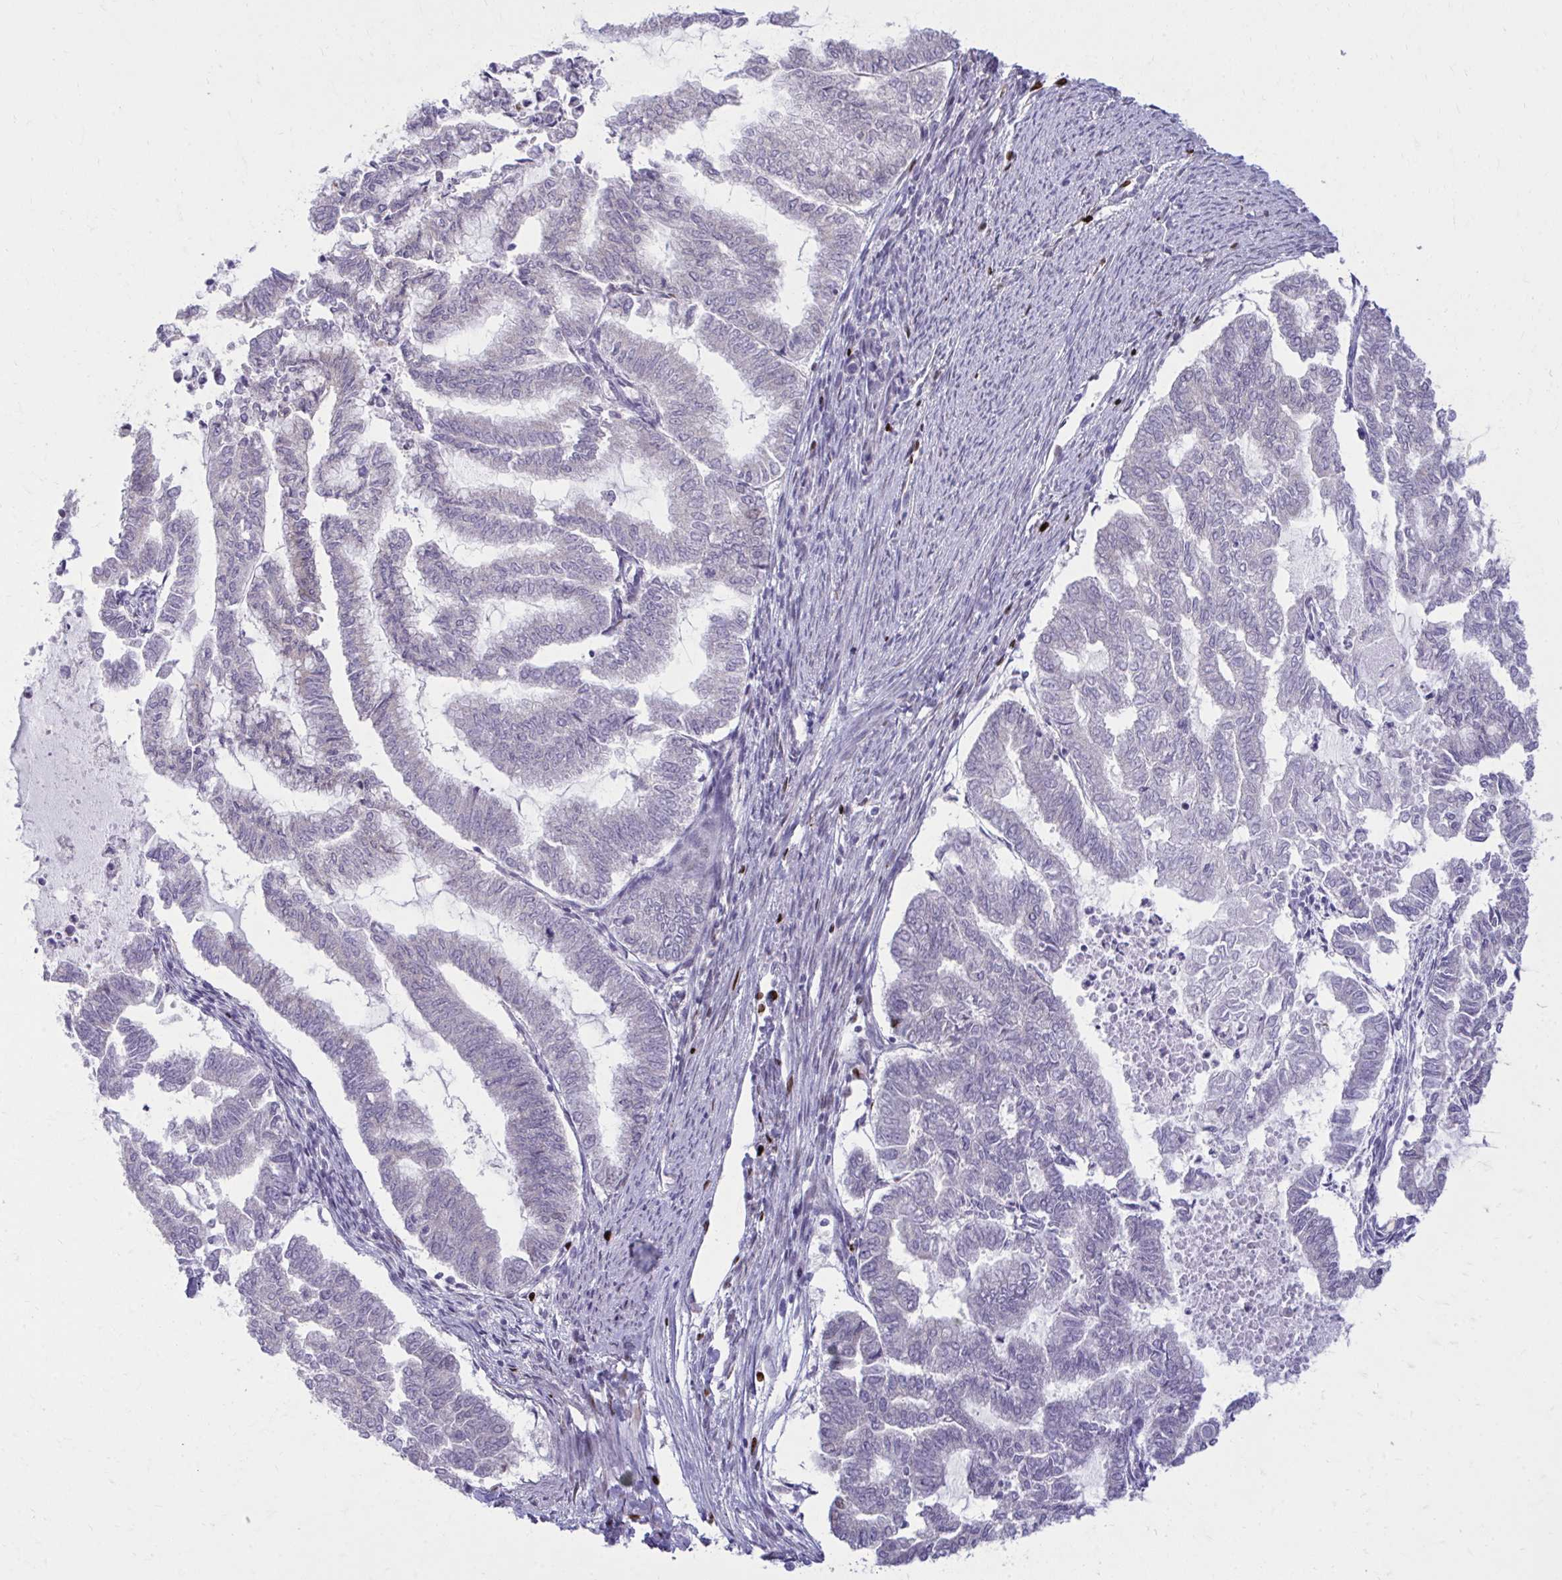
{"staining": {"intensity": "negative", "quantity": "none", "location": "none"}, "tissue": "endometrial cancer", "cell_type": "Tumor cells", "image_type": "cancer", "snomed": [{"axis": "morphology", "description": "Adenocarcinoma, NOS"}, {"axis": "topography", "description": "Endometrium"}], "caption": "Immunohistochemistry (IHC) micrograph of adenocarcinoma (endometrial) stained for a protein (brown), which reveals no staining in tumor cells.", "gene": "RAB6B", "patient": {"sex": "female", "age": 79}}